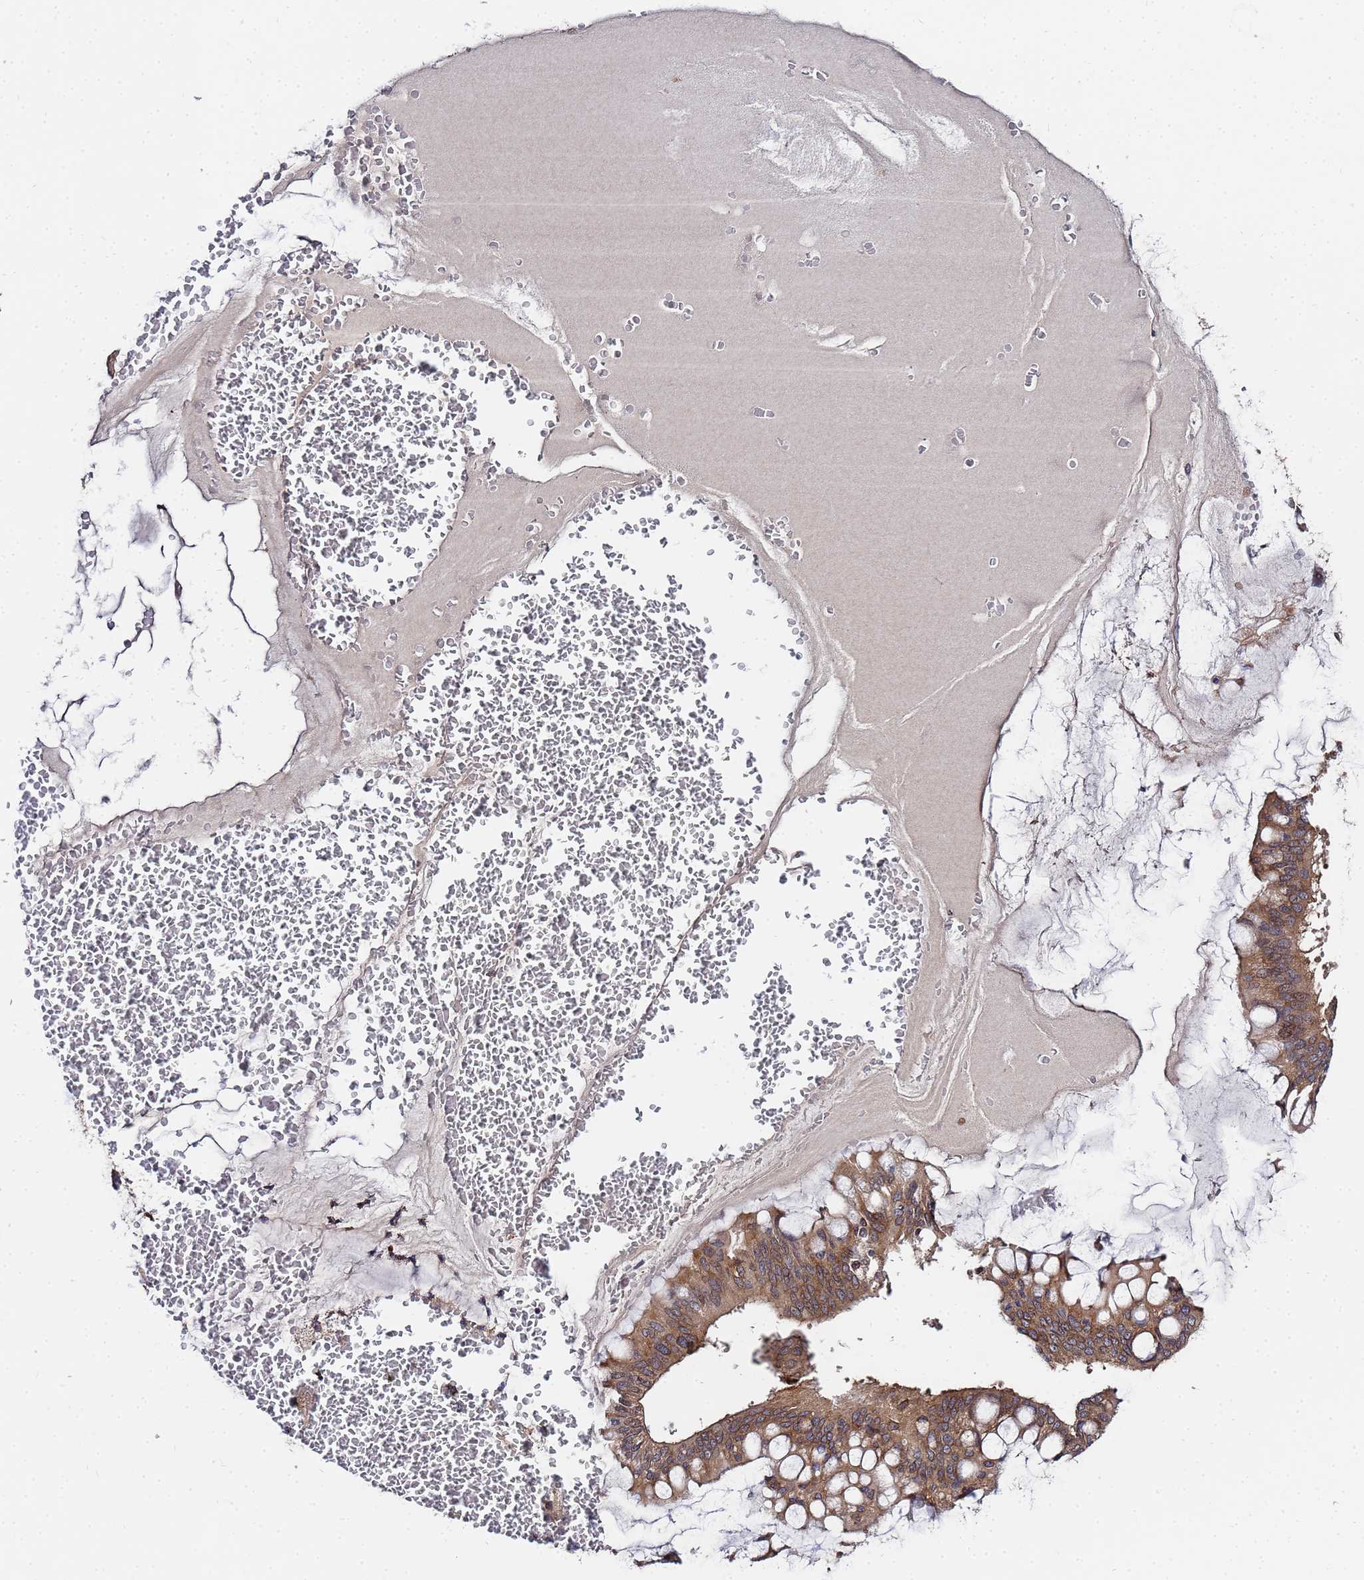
{"staining": {"intensity": "moderate", "quantity": ">75%", "location": "cytoplasmic/membranous"}, "tissue": "ovarian cancer", "cell_type": "Tumor cells", "image_type": "cancer", "snomed": [{"axis": "morphology", "description": "Cystadenocarcinoma, mucinous, NOS"}, {"axis": "topography", "description": "Ovary"}], "caption": "Human ovarian mucinous cystadenocarcinoma stained with a brown dye reveals moderate cytoplasmic/membranous positive staining in about >75% of tumor cells.", "gene": "UNC93B1", "patient": {"sex": "female", "age": 73}}